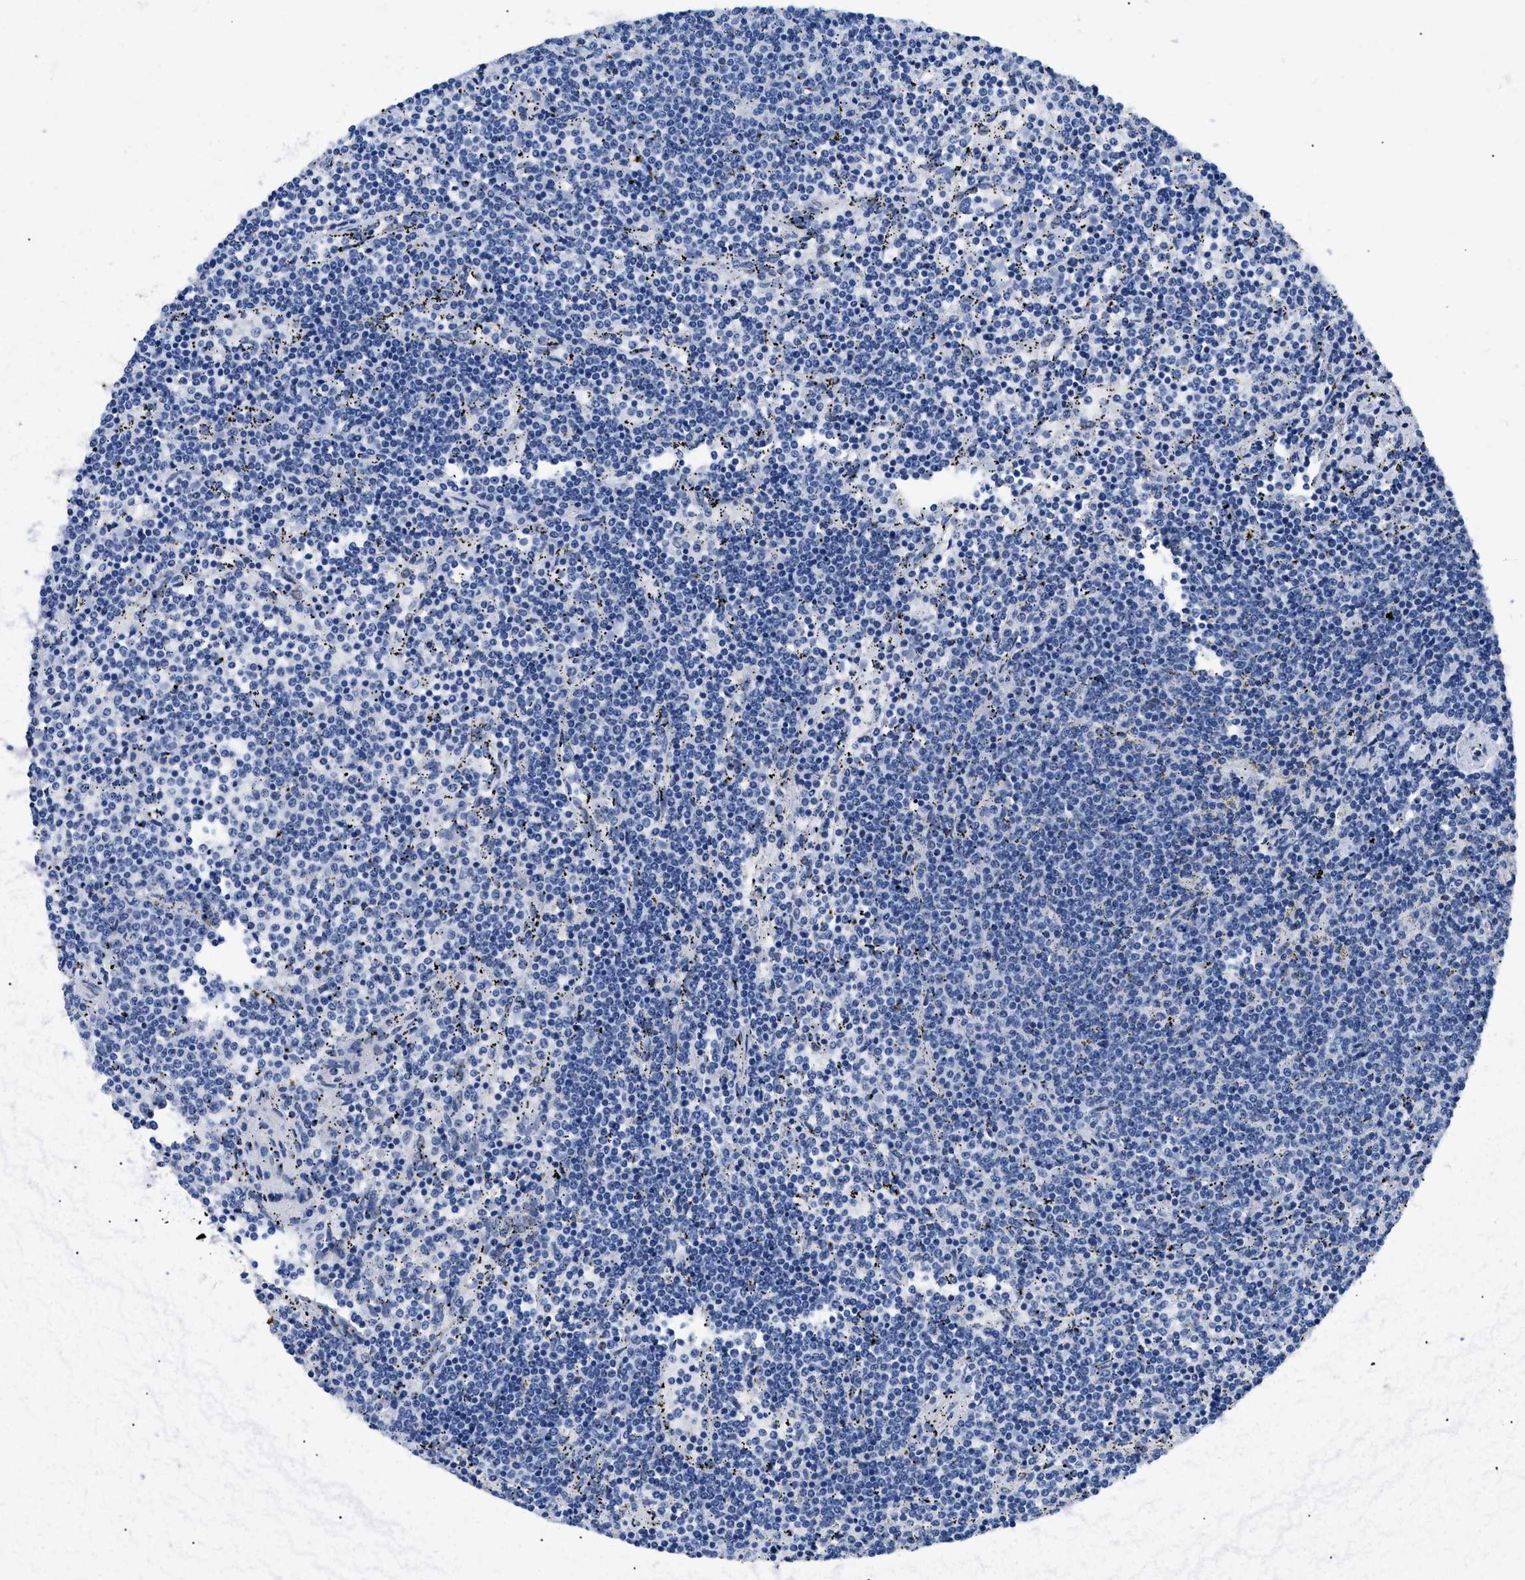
{"staining": {"intensity": "negative", "quantity": "none", "location": "none"}, "tissue": "lymphoma", "cell_type": "Tumor cells", "image_type": "cancer", "snomed": [{"axis": "morphology", "description": "Malignant lymphoma, non-Hodgkin's type, Low grade"}, {"axis": "topography", "description": "Spleen"}], "caption": "Immunohistochemistry of human lymphoma displays no staining in tumor cells.", "gene": "TMEM68", "patient": {"sex": "female", "age": 50}}